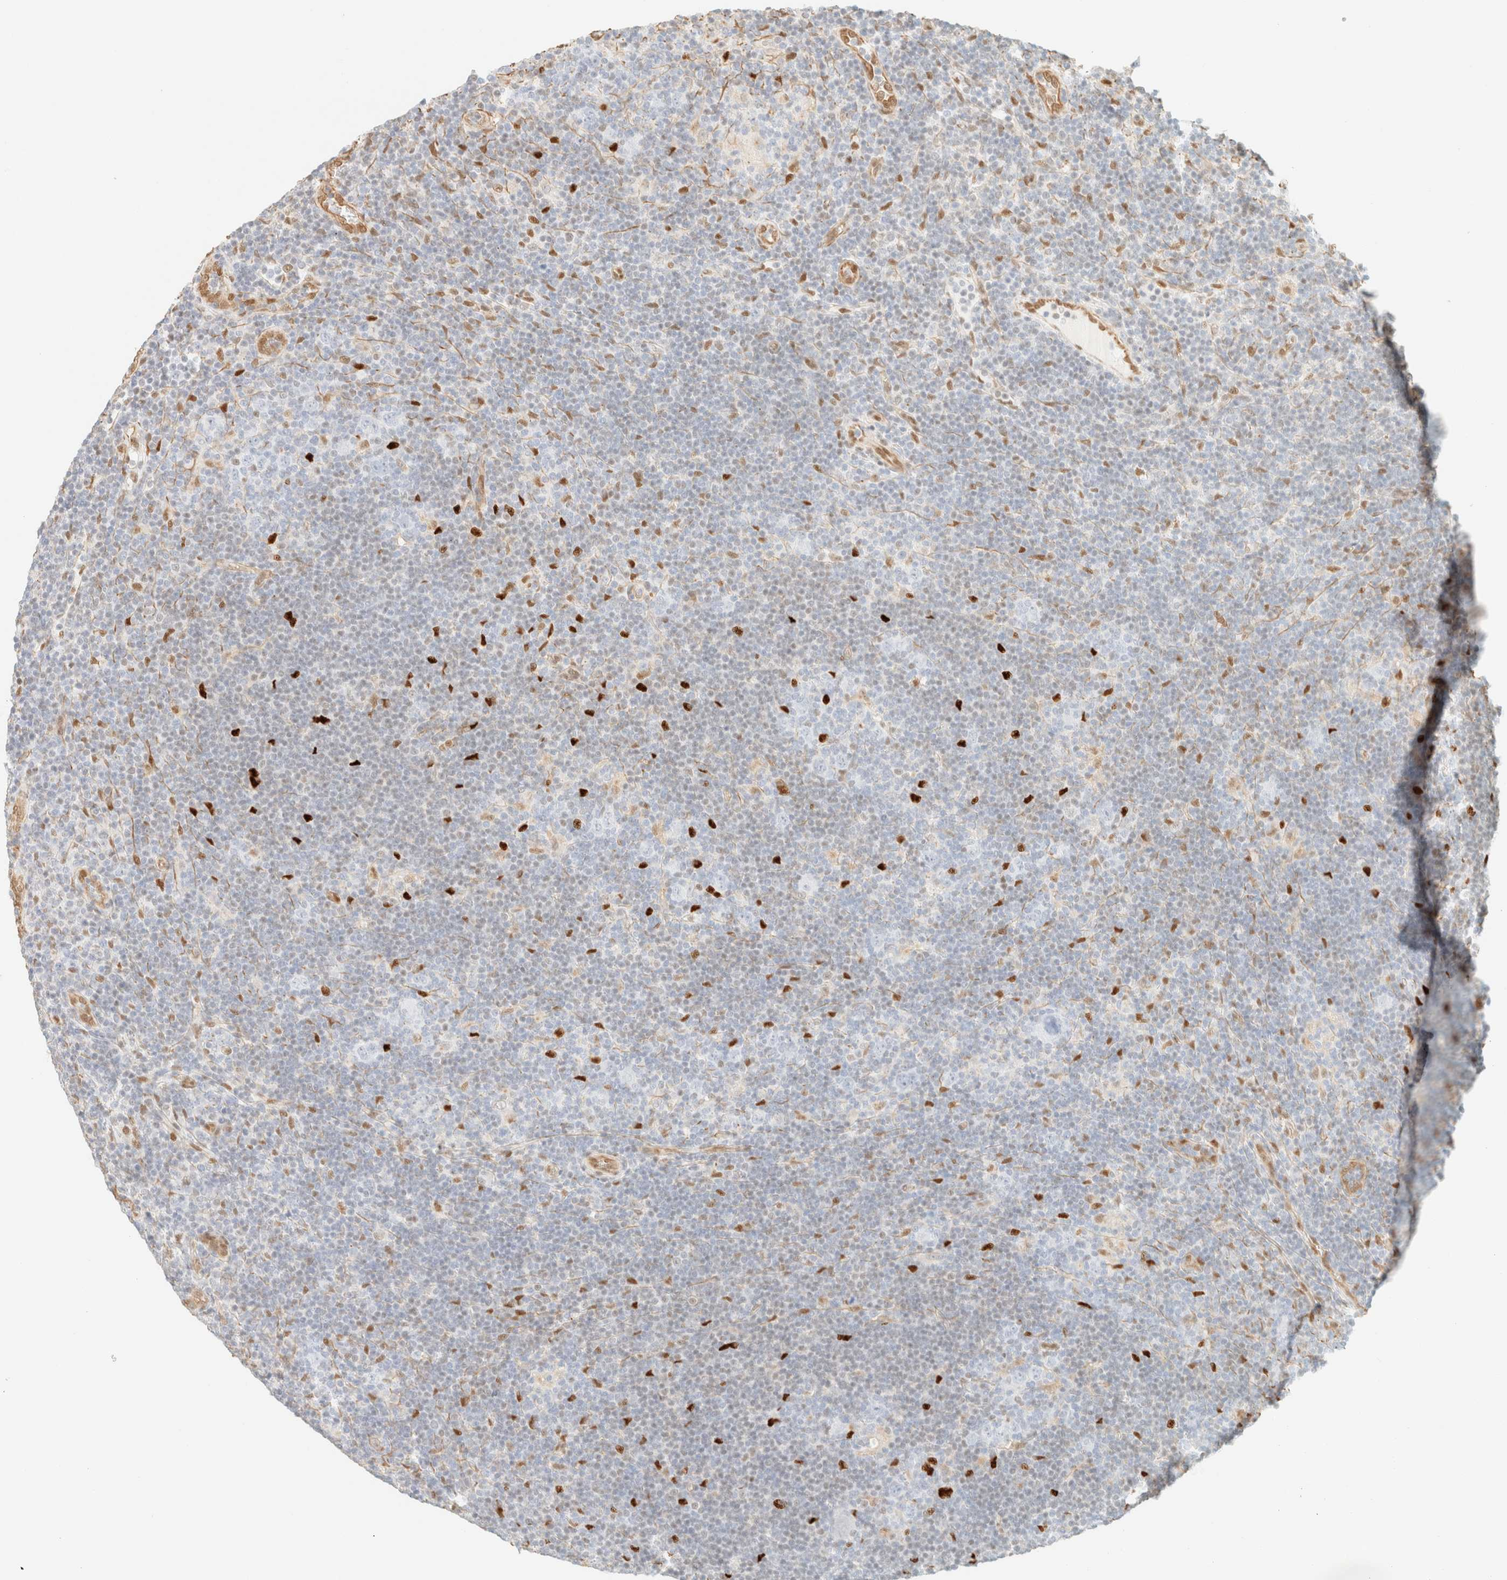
{"staining": {"intensity": "negative", "quantity": "none", "location": "none"}, "tissue": "lymphoma", "cell_type": "Tumor cells", "image_type": "cancer", "snomed": [{"axis": "morphology", "description": "Hodgkin's disease, NOS"}, {"axis": "topography", "description": "Lymph node"}], "caption": "Immunohistochemical staining of Hodgkin's disease reveals no significant staining in tumor cells.", "gene": "ZSCAN18", "patient": {"sex": "female", "age": 57}}